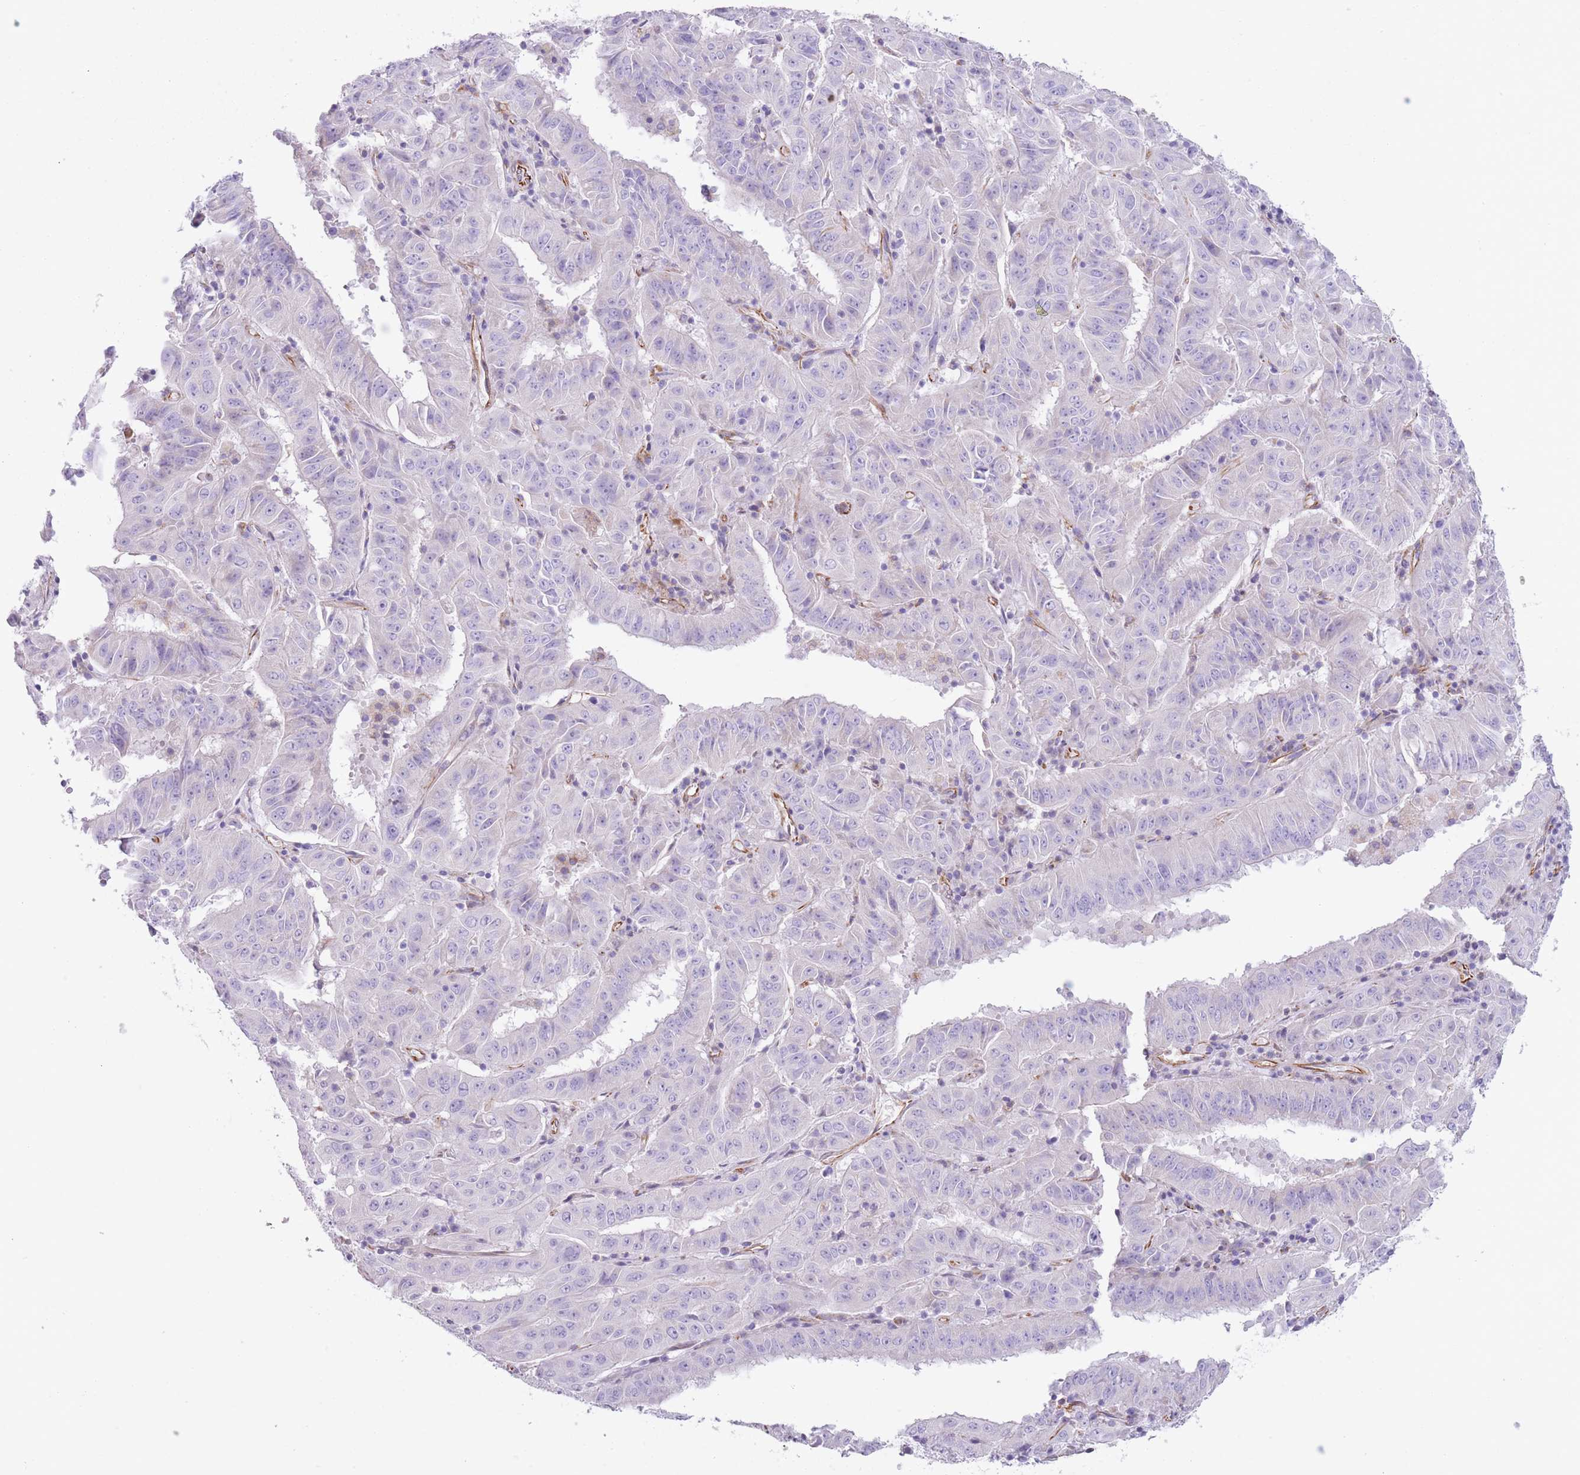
{"staining": {"intensity": "negative", "quantity": "none", "location": "none"}, "tissue": "pancreatic cancer", "cell_type": "Tumor cells", "image_type": "cancer", "snomed": [{"axis": "morphology", "description": "Adenocarcinoma, NOS"}, {"axis": "topography", "description": "Pancreas"}], "caption": "A high-resolution histopathology image shows immunohistochemistry (IHC) staining of pancreatic cancer, which demonstrates no significant expression in tumor cells. Brightfield microscopy of immunohistochemistry (IHC) stained with DAB (brown) and hematoxylin (blue), captured at high magnification.", "gene": "PTCD1", "patient": {"sex": "male", "age": 63}}